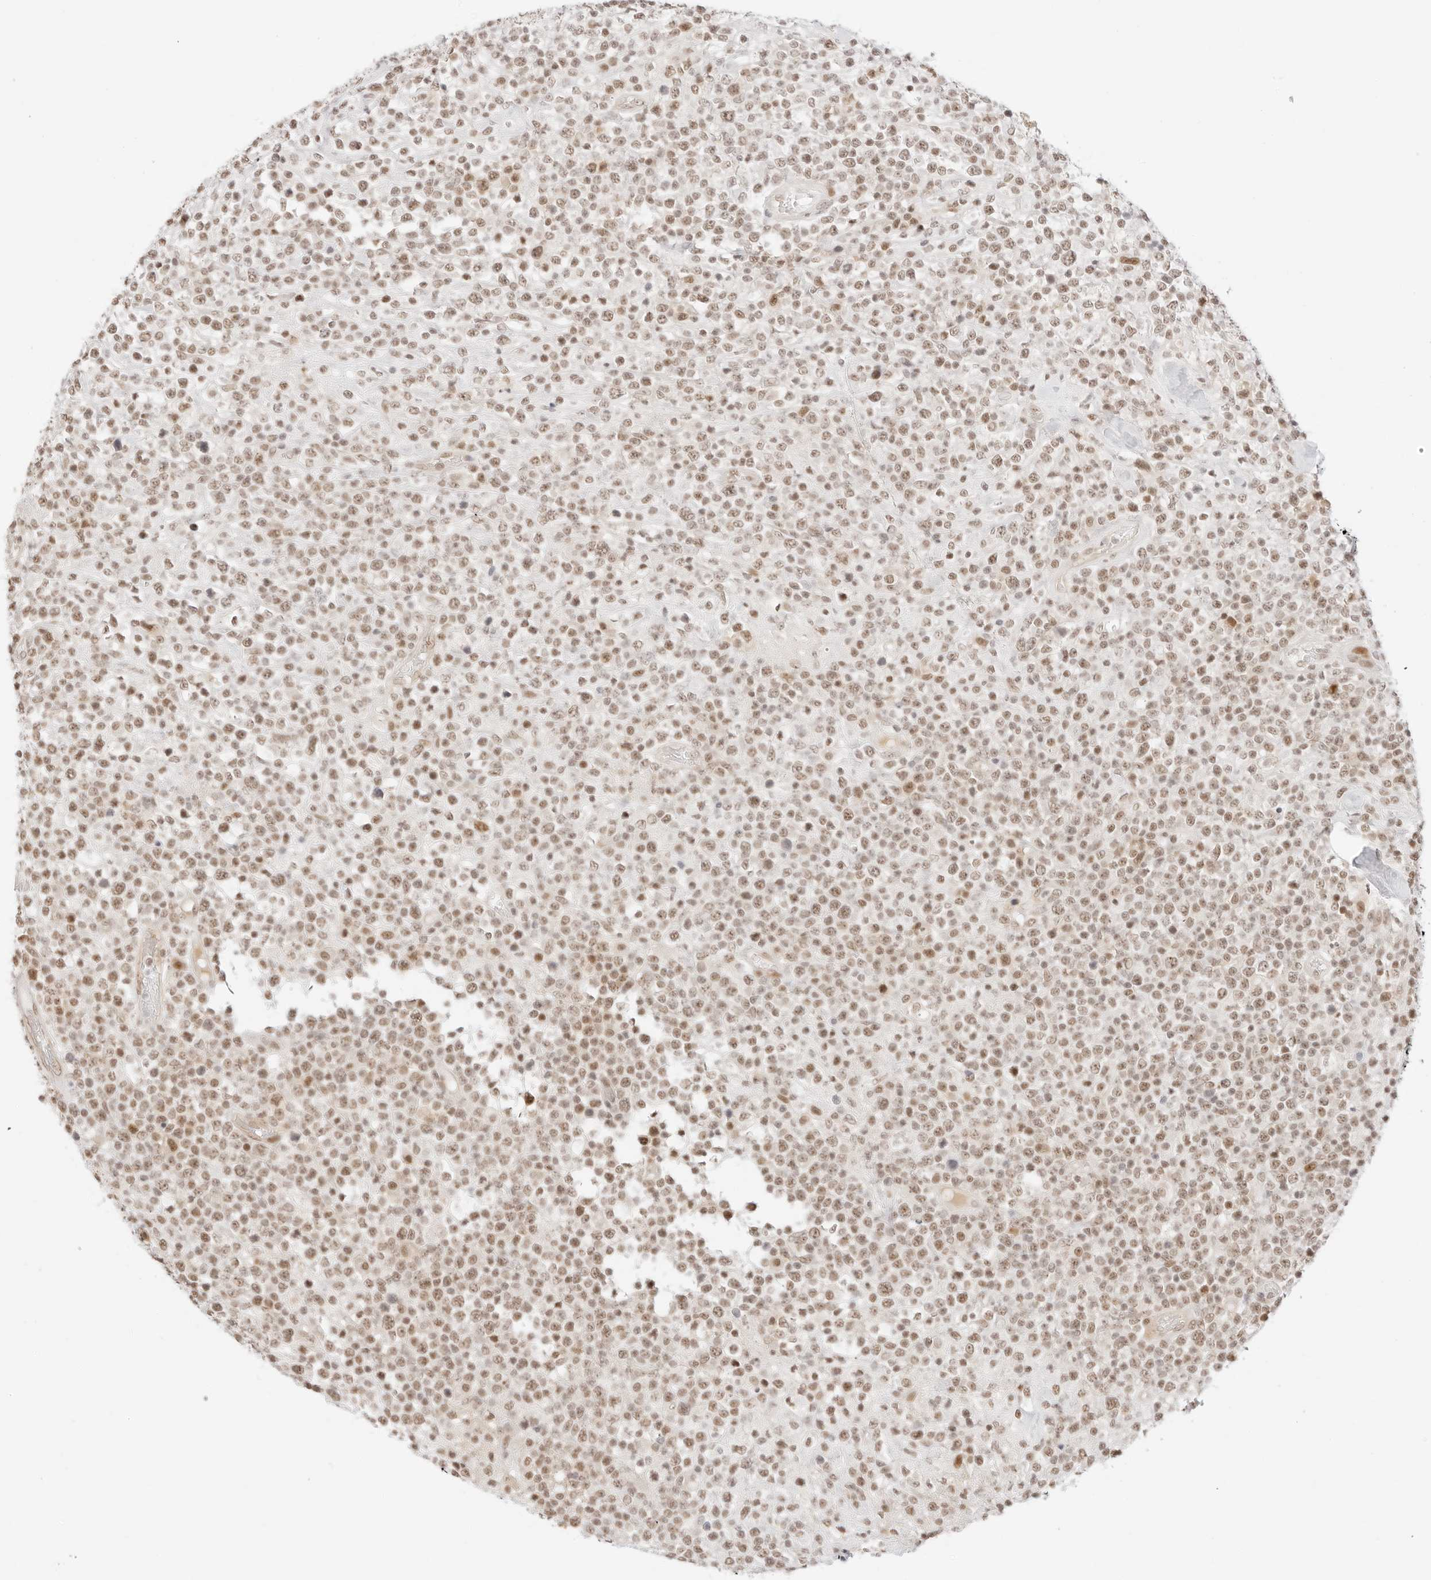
{"staining": {"intensity": "moderate", "quantity": ">75%", "location": "nuclear"}, "tissue": "lymphoma", "cell_type": "Tumor cells", "image_type": "cancer", "snomed": [{"axis": "morphology", "description": "Malignant lymphoma, non-Hodgkin's type, High grade"}, {"axis": "topography", "description": "Colon"}], "caption": "High-power microscopy captured an immunohistochemistry histopathology image of malignant lymphoma, non-Hodgkin's type (high-grade), revealing moderate nuclear staining in approximately >75% of tumor cells.", "gene": "ITGA6", "patient": {"sex": "female", "age": 53}}